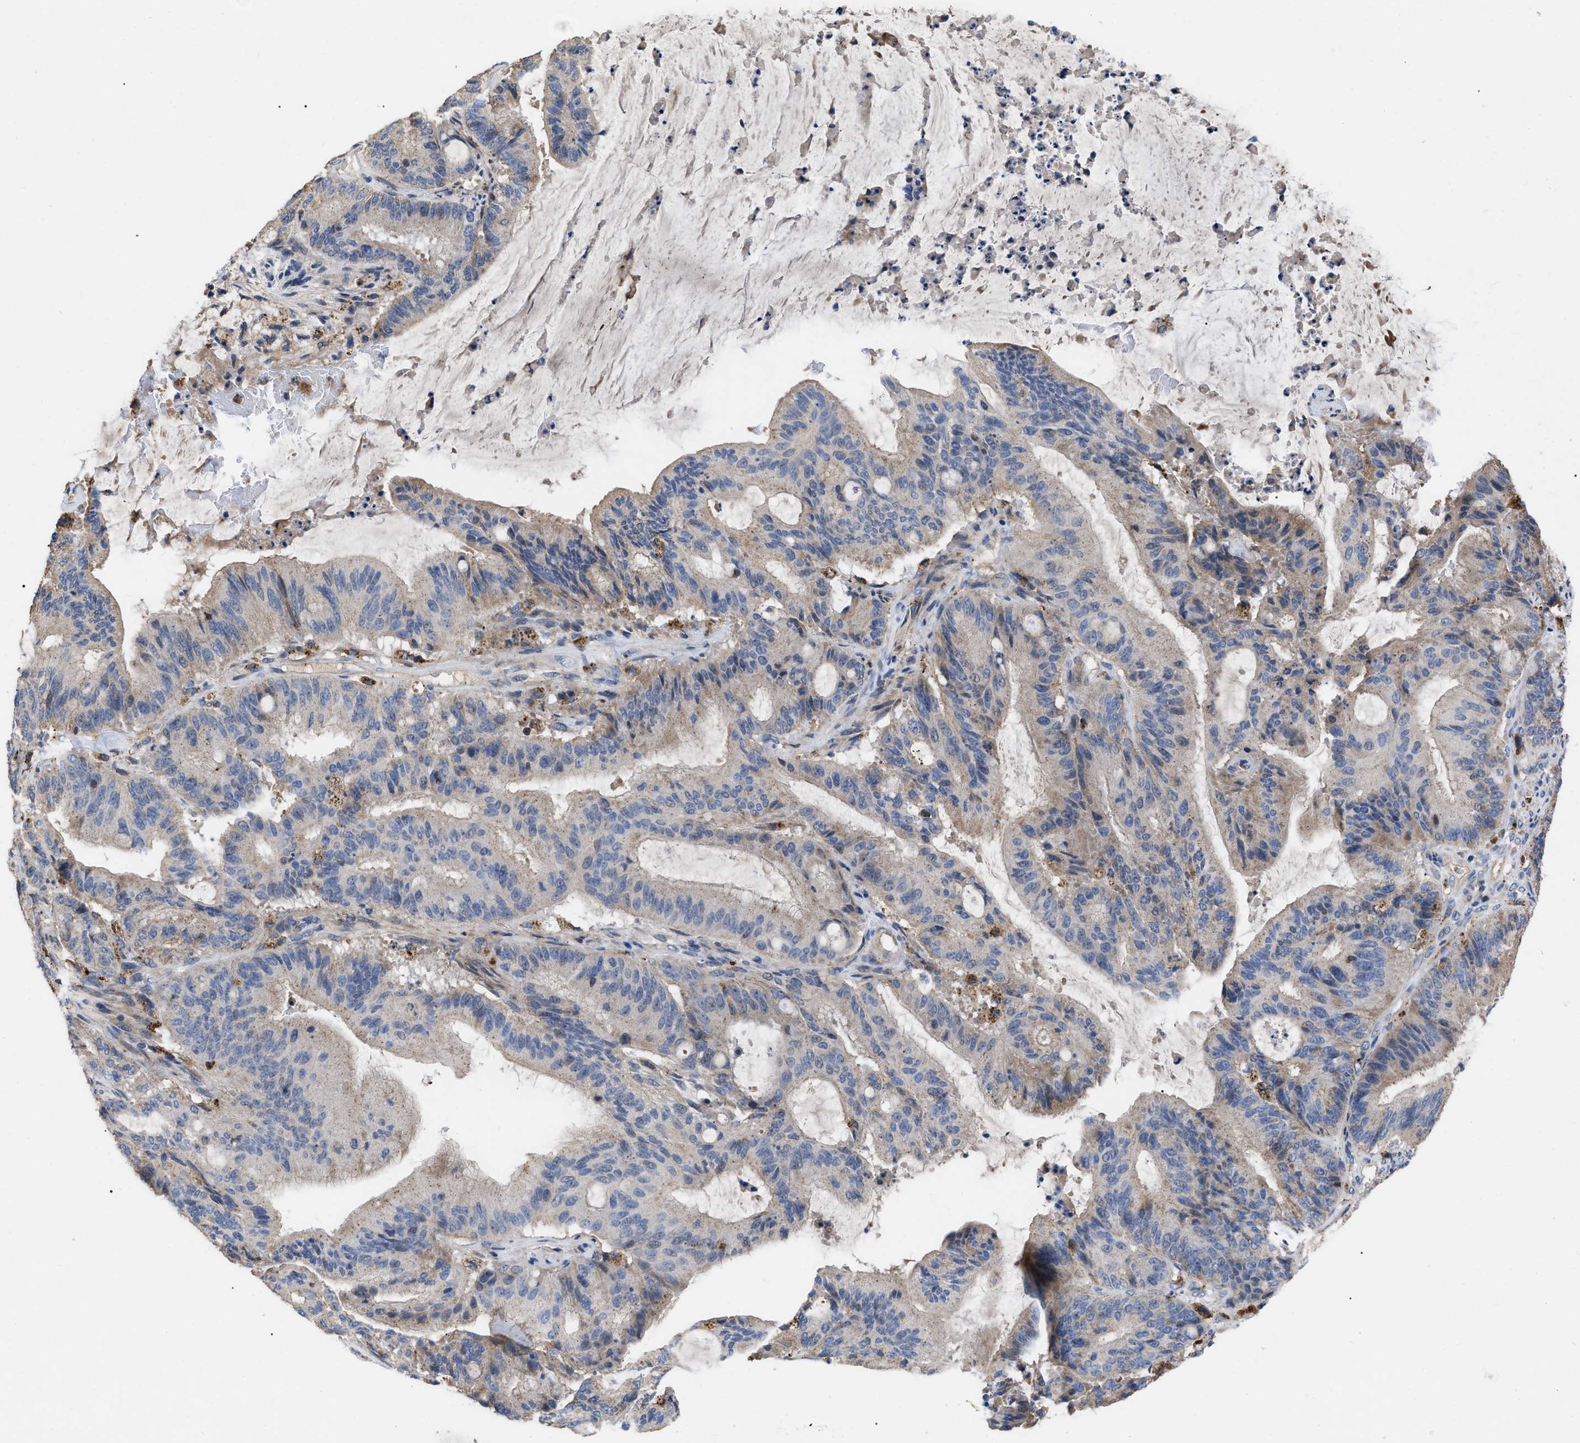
{"staining": {"intensity": "weak", "quantity": ">75%", "location": "cytoplasmic/membranous"}, "tissue": "liver cancer", "cell_type": "Tumor cells", "image_type": "cancer", "snomed": [{"axis": "morphology", "description": "Normal tissue, NOS"}, {"axis": "morphology", "description": "Cholangiocarcinoma"}, {"axis": "topography", "description": "Liver"}, {"axis": "topography", "description": "Peripheral nerve tissue"}], "caption": "This is an image of IHC staining of cholangiocarcinoma (liver), which shows weak positivity in the cytoplasmic/membranous of tumor cells.", "gene": "FAM171A2", "patient": {"sex": "female", "age": 73}}